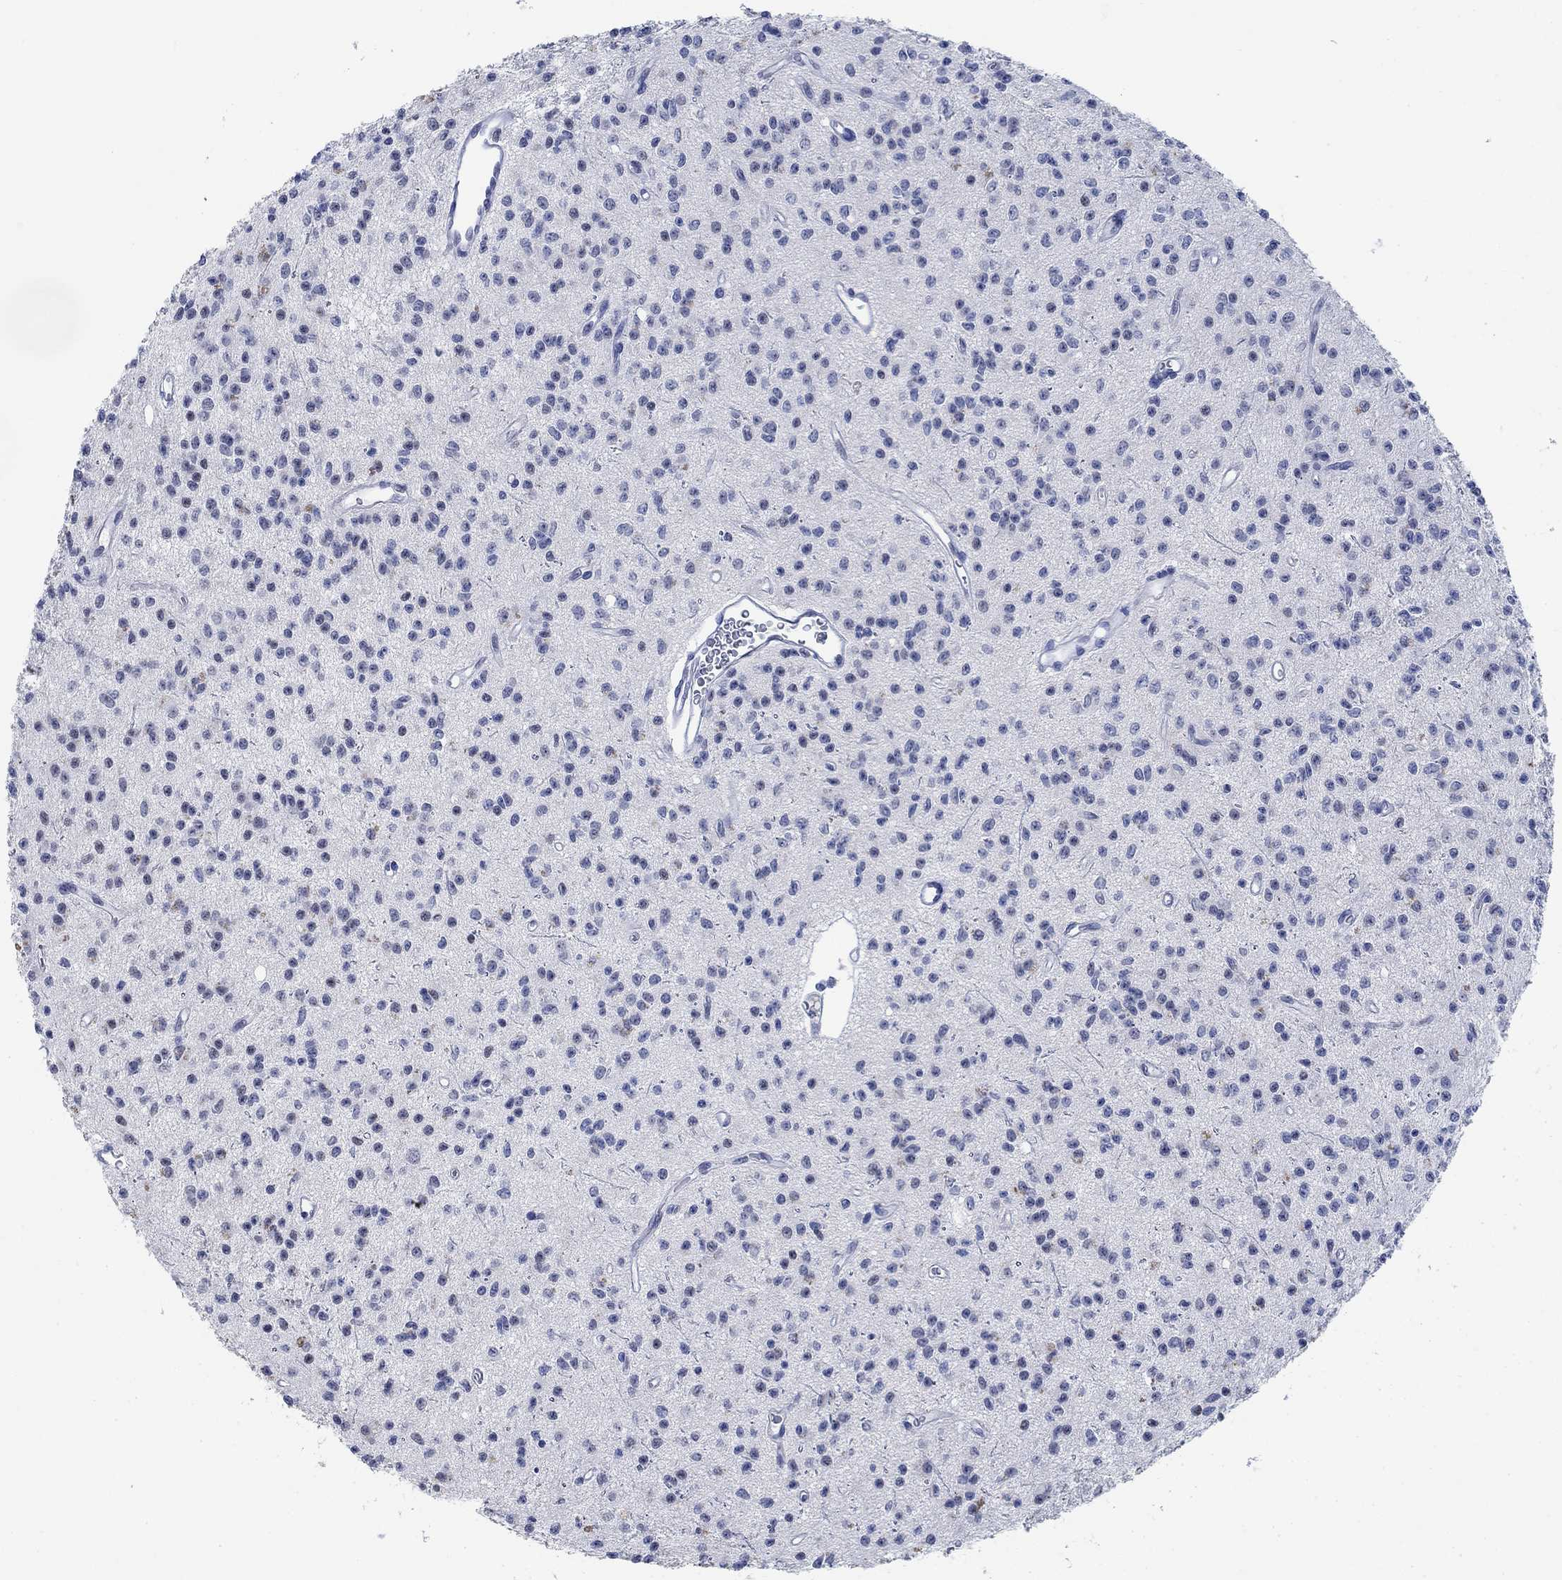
{"staining": {"intensity": "negative", "quantity": "none", "location": "none"}, "tissue": "glioma", "cell_type": "Tumor cells", "image_type": "cancer", "snomed": [{"axis": "morphology", "description": "Glioma, malignant, Low grade"}, {"axis": "topography", "description": "Brain"}], "caption": "The histopathology image exhibits no significant staining in tumor cells of malignant glioma (low-grade). (IHC, brightfield microscopy, high magnification).", "gene": "PPP1R17", "patient": {"sex": "female", "age": 45}}